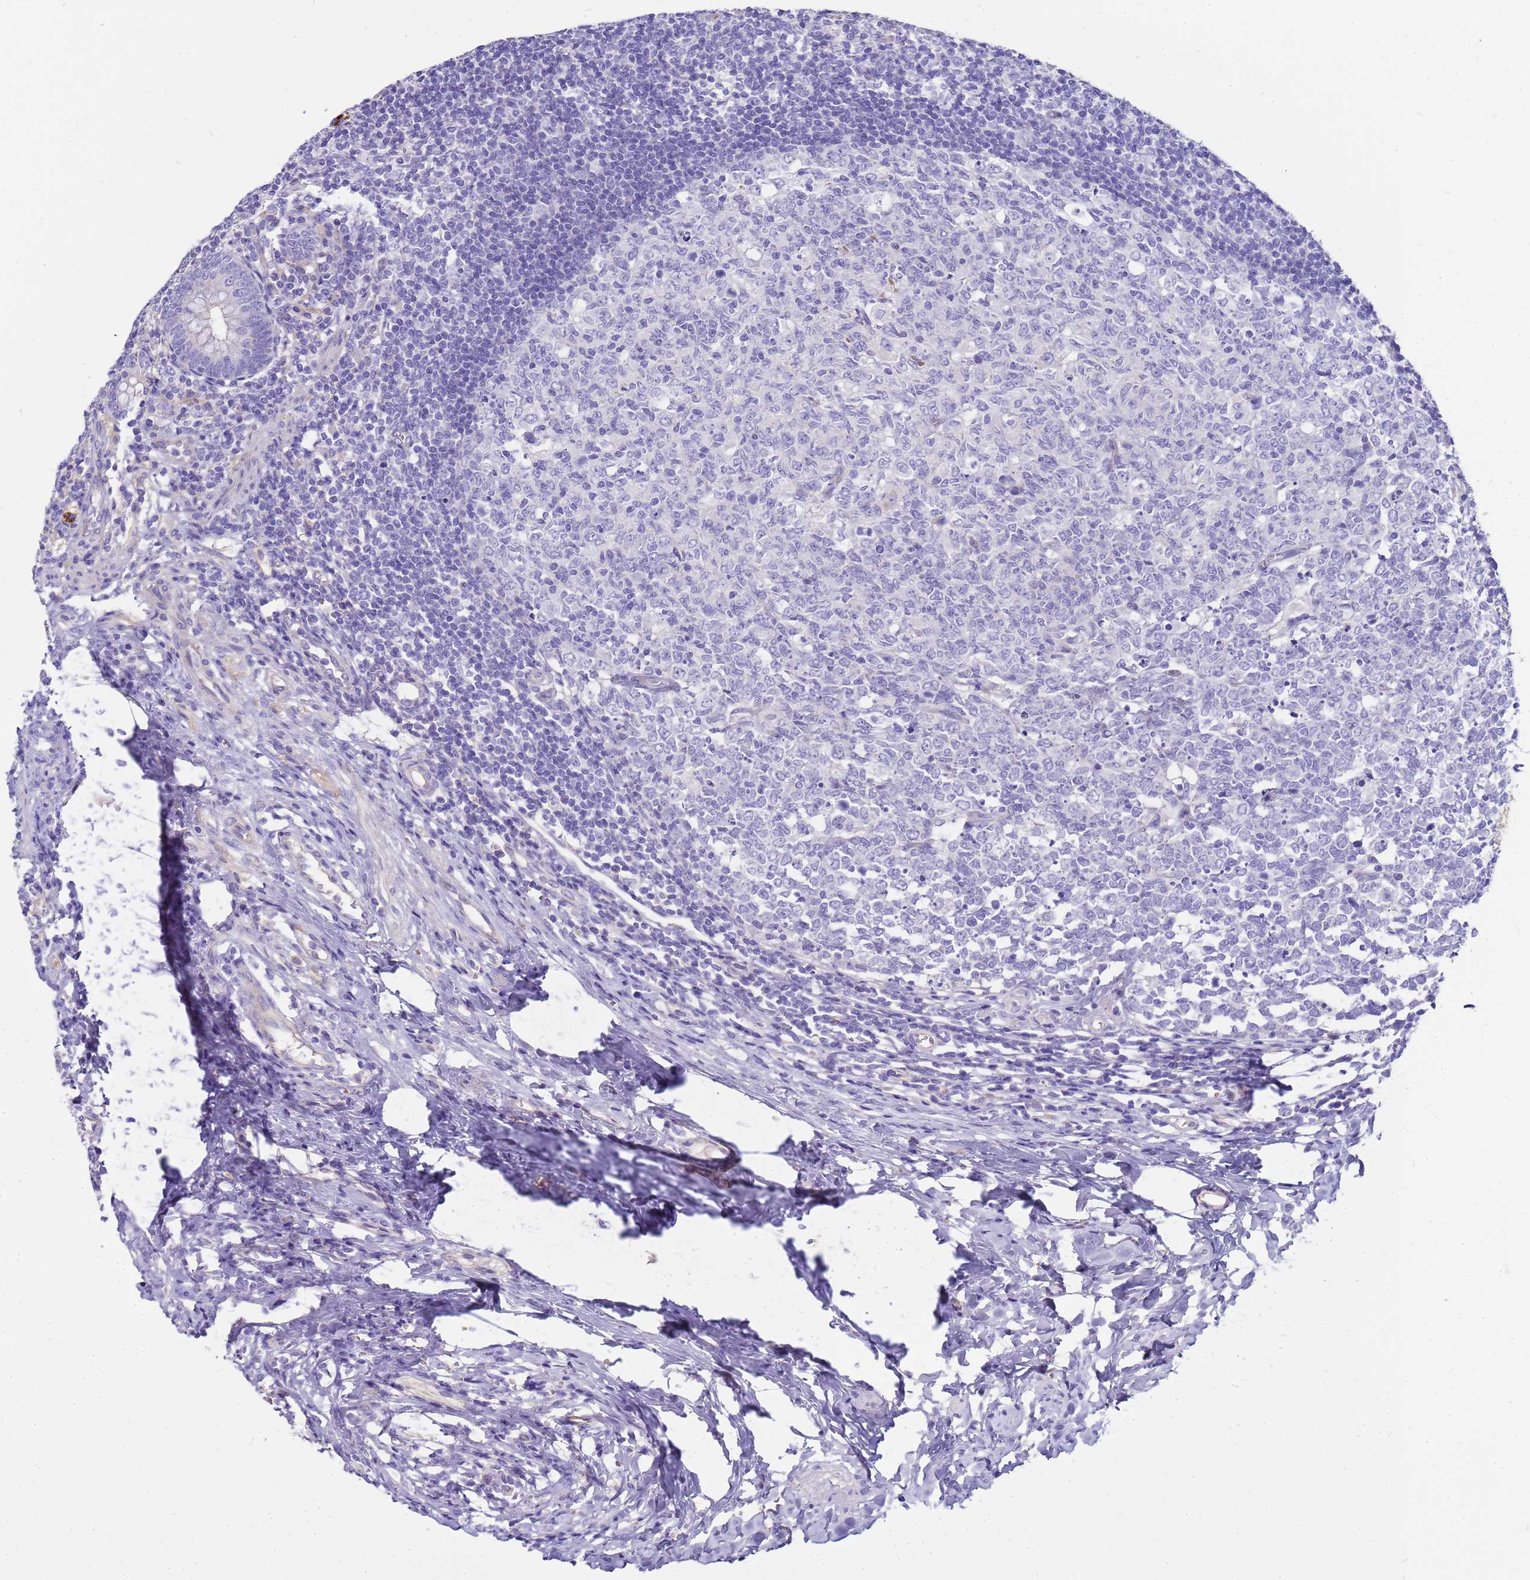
{"staining": {"intensity": "strong", "quantity": "25%-75%", "location": "cytoplasmic/membranous"}, "tissue": "appendix", "cell_type": "Glandular cells", "image_type": "normal", "snomed": [{"axis": "morphology", "description": "Normal tissue, NOS"}, {"axis": "topography", "description": "Appendix"}], "caption": "DAB (3,3'-diaminobenzidine) immunohistochemical staining of unremarkable human appendix exhibits strong cytoplasmic/membranous protein positivity in about 25%-75% of glandular cells.", "gene": "RIPPLY2", "patient": {"sex": "male", "age": 14}}